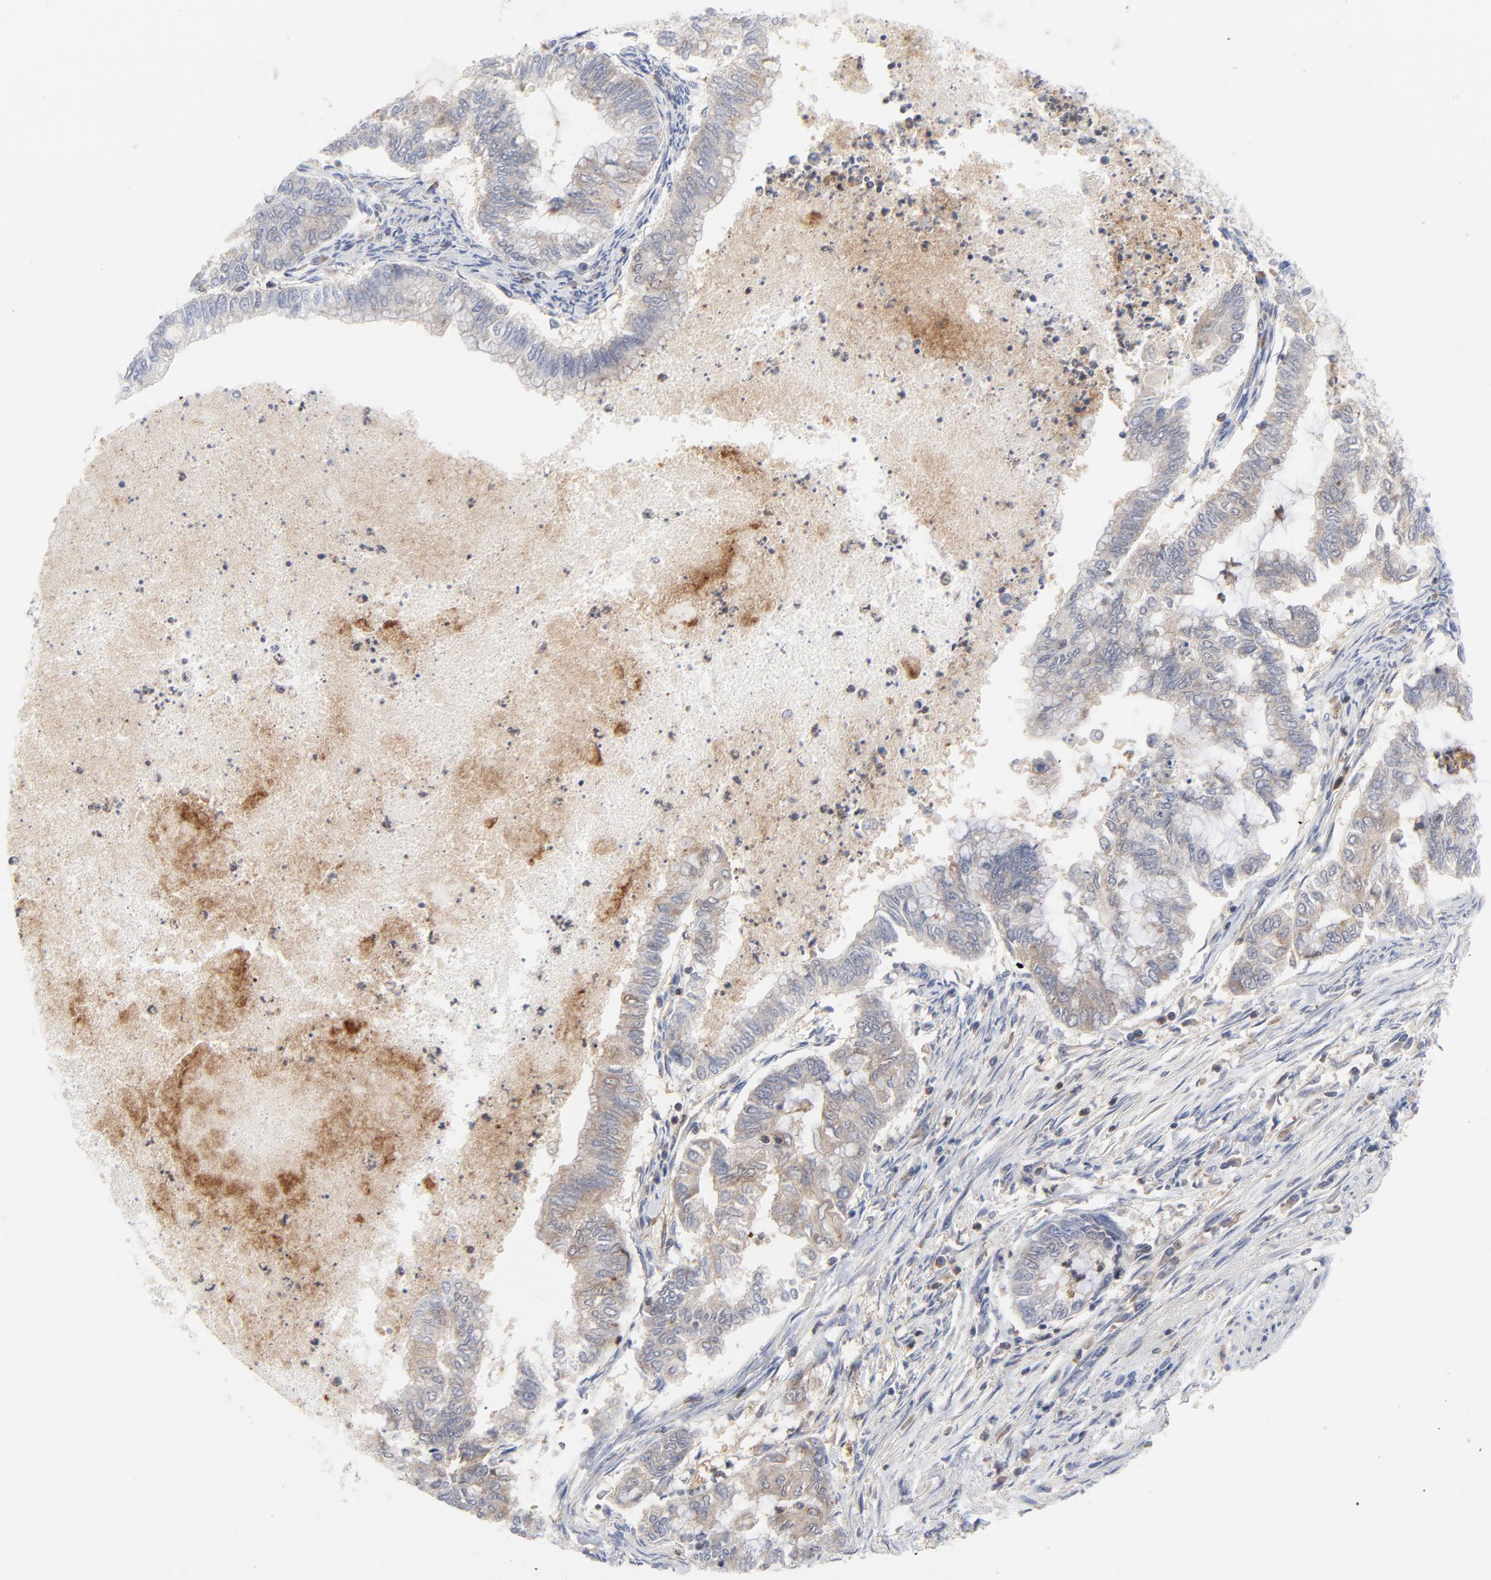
{"staining": {"intensity": "weak", "quantity": ">75%", "location": "cytoplasmic/membranous"}, "tissue": "endometrial cancer", "cell_type": "Tumor cells", "image_type": "cancer", "snomed": [{"axis": "morphology", "description": "Adenocarcinoma, NOS"}, {"axis": "topography", "description": "Endometrium"}], "caption": "DAB immunohistochemical staining of human endometrial cancer (adenocarcinoma) displays weak cytoplasmic/membranous protein staining in approximately >75% of tumor cells.", "gene": "CAB39L", "patient": {"sex": "female", "age": 79}}